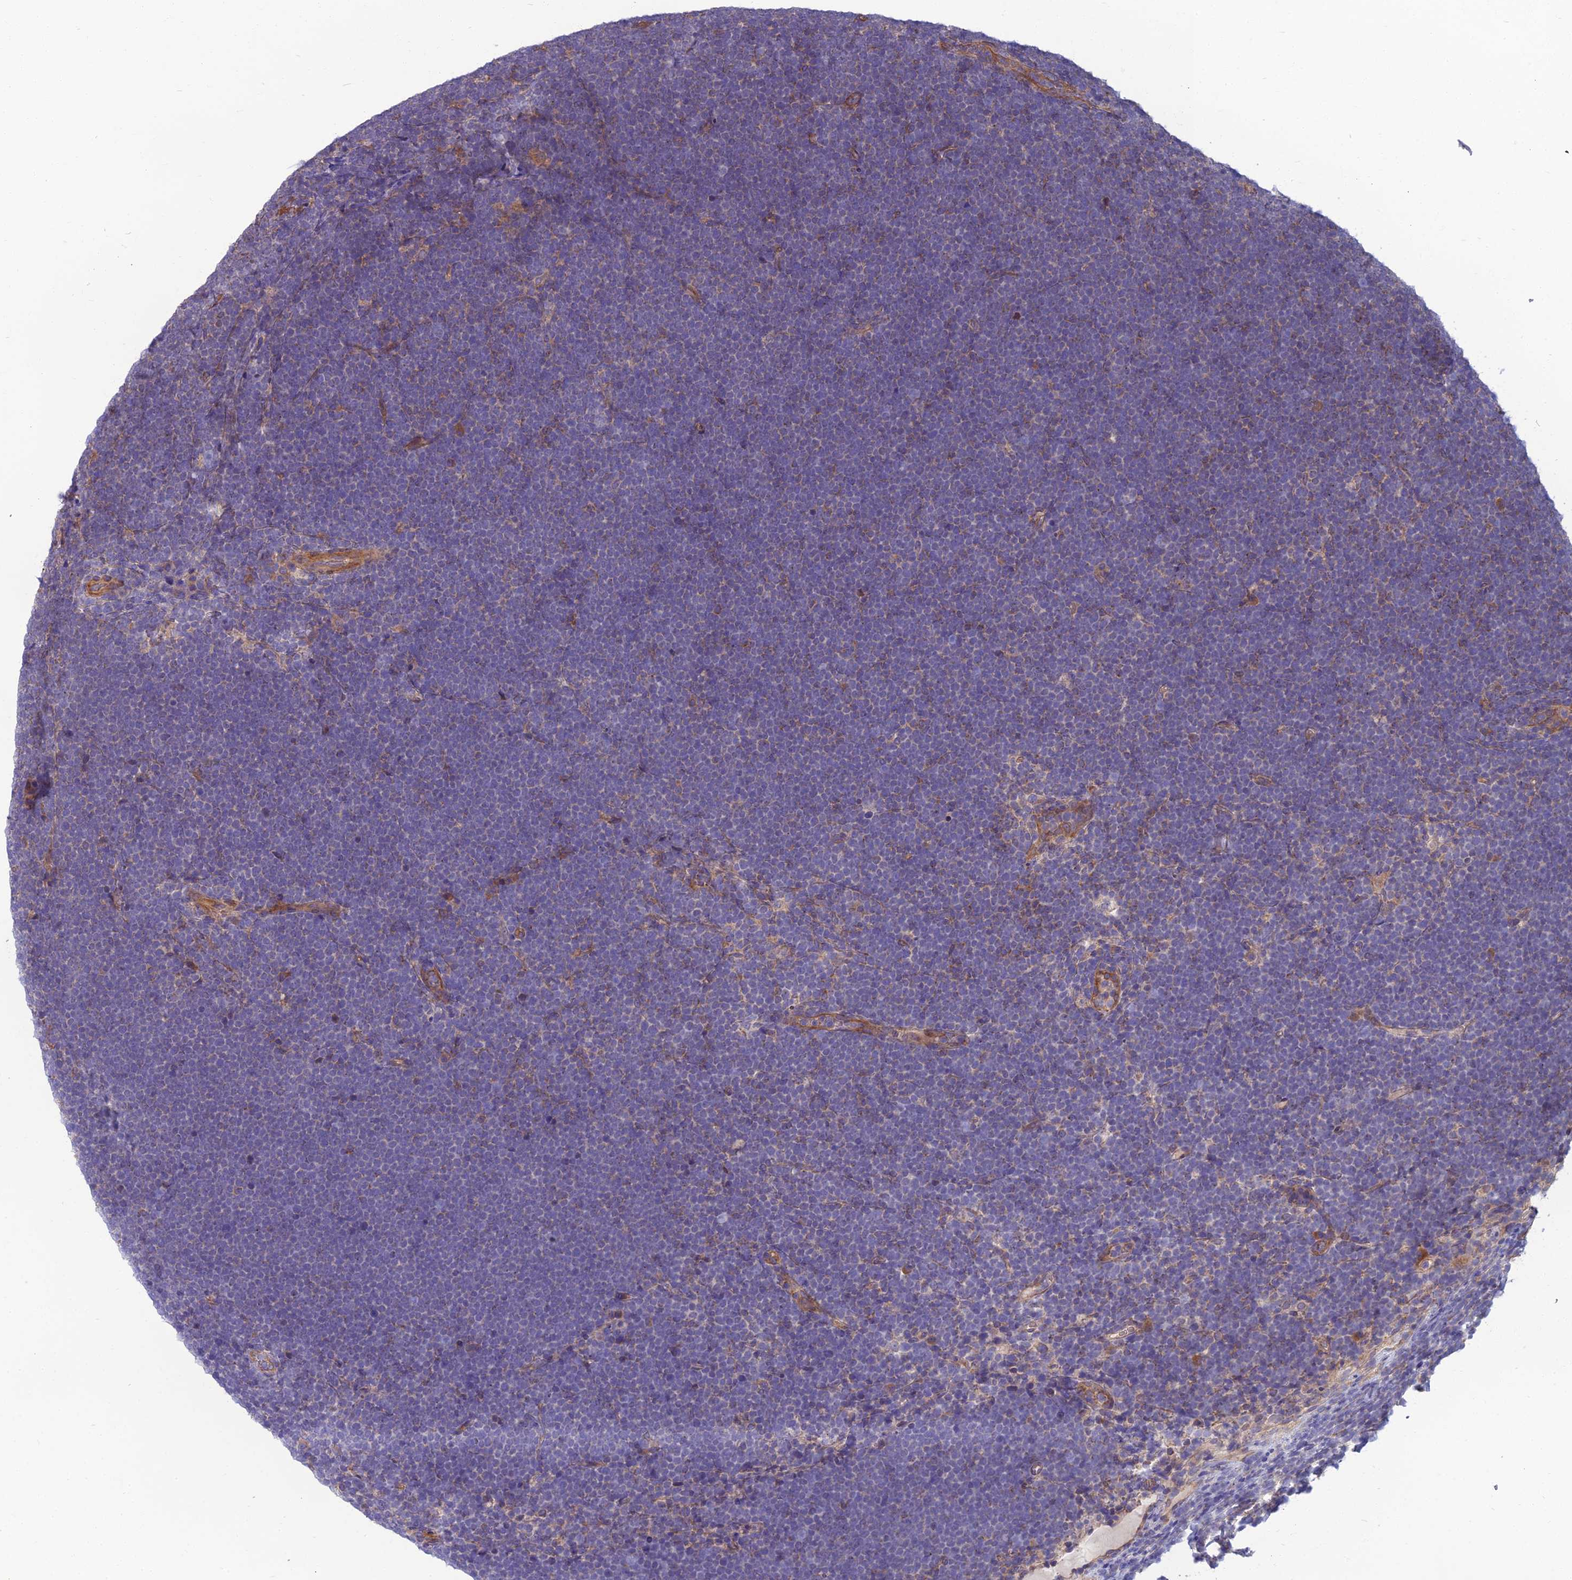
{"staining": {"intensity": "negative", "quantity": "none", "location": "none"}, "tissue": "lymphoma", "cell_type": "Tumor cells", "image_type": "cancer", "snomed": [{"axis": "morphology", "description": "Malignant lymphoma, non-Hodgkin's type, High grade"}, {"axis": "topography", "description": "Lymph node"}], "caption": "Immunohistochemical staining of high-grade malignant lymphoma, non-Hodgkin's type shows no significant staining in tumor cells. Nuclei are stained in blue.", "gene": "WDR24", "patient": {"sex": "male", "age": 13}}